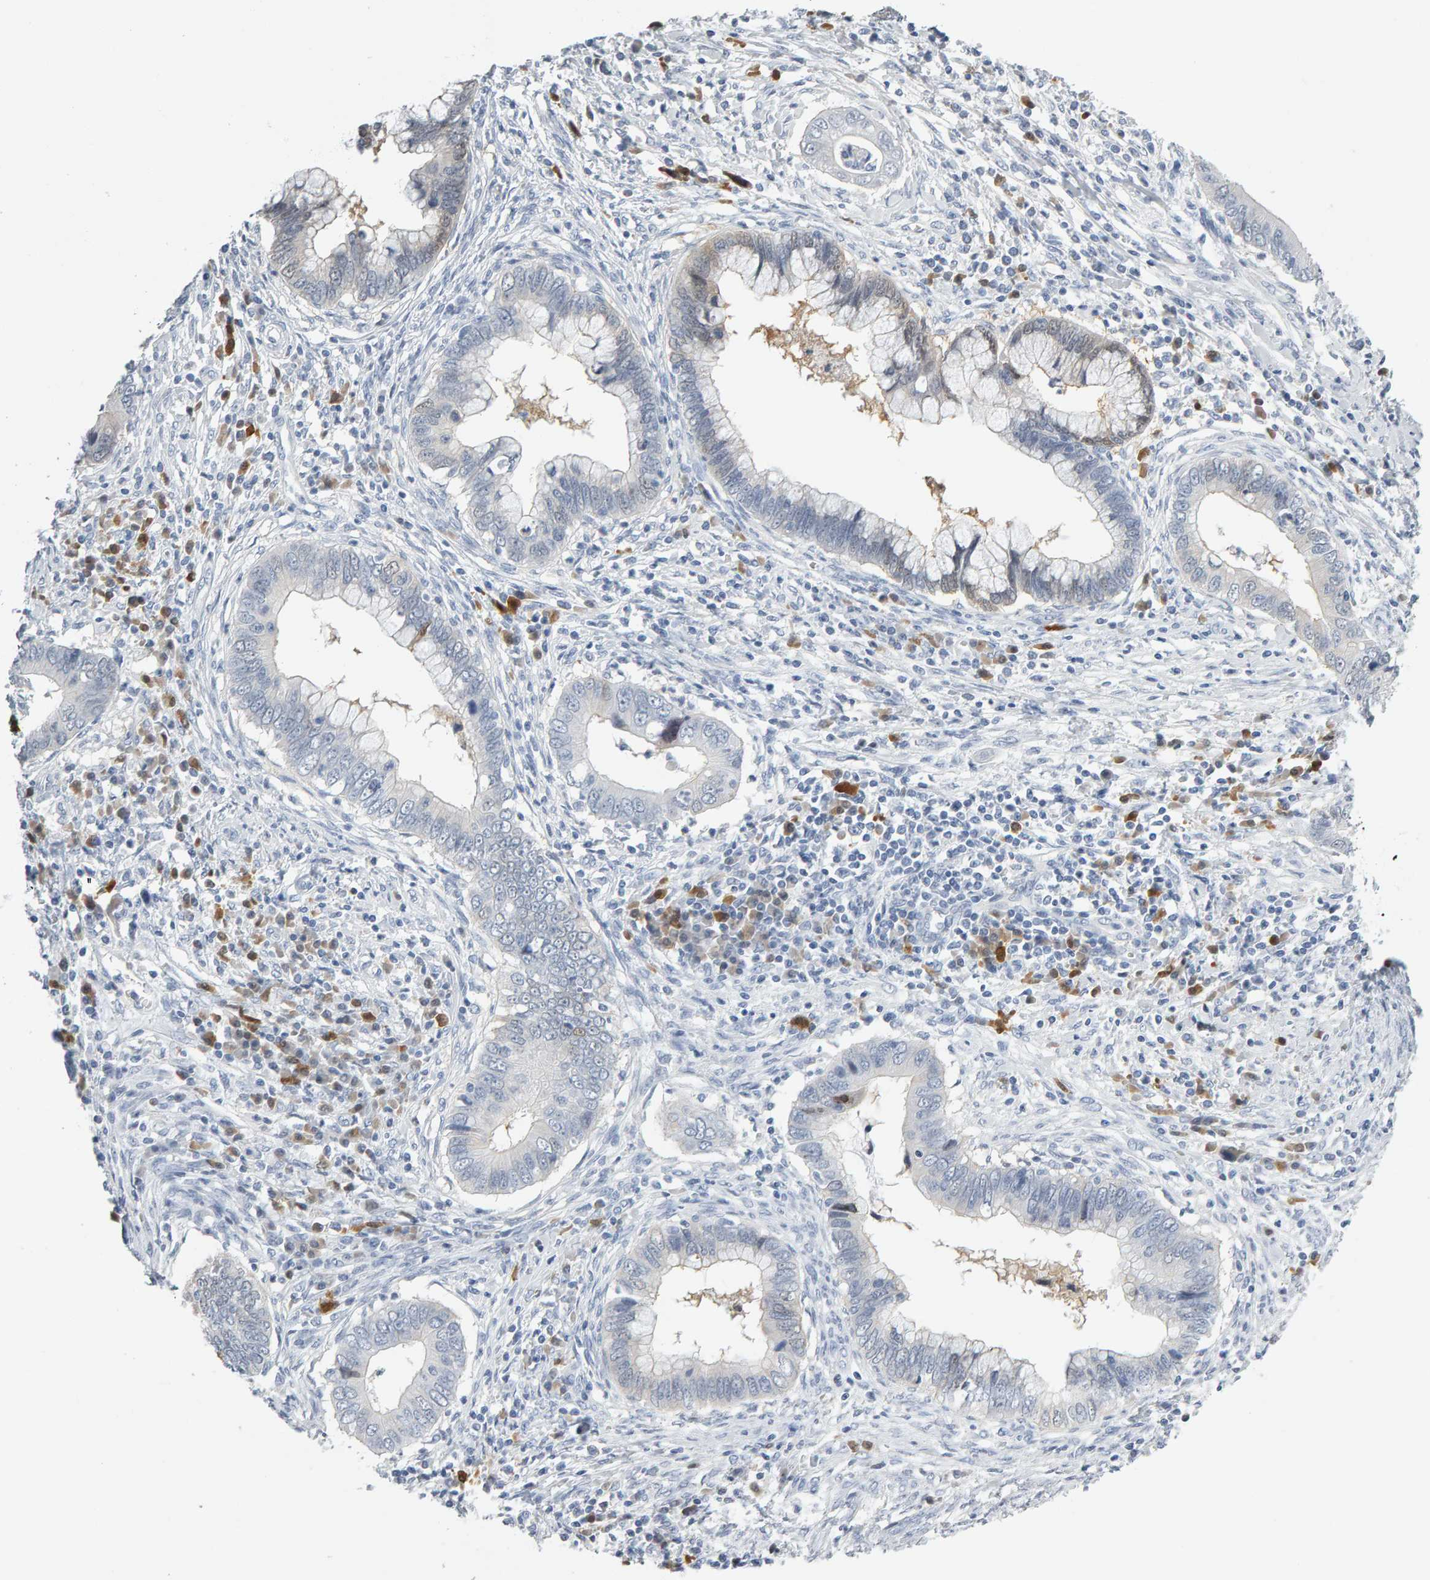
{"staining": {"intensity": "negative", "quantity": "none", "location": "none"}, "tissue": "cervical cancer", "cell_type": "Tumor cells", "image_type": "cancer", "snomed": [{"axis": "morphology", "description": "Adenocarcinoma, NOS"}, {"axis": "topography", "description": "Cervix"}], "caption": "Histopathology image shows no significant protein staining in tumor cells of adenocarcinoma (cervical).", "gene": "CTH", "patient": {"sex": "female", "age": 44}}